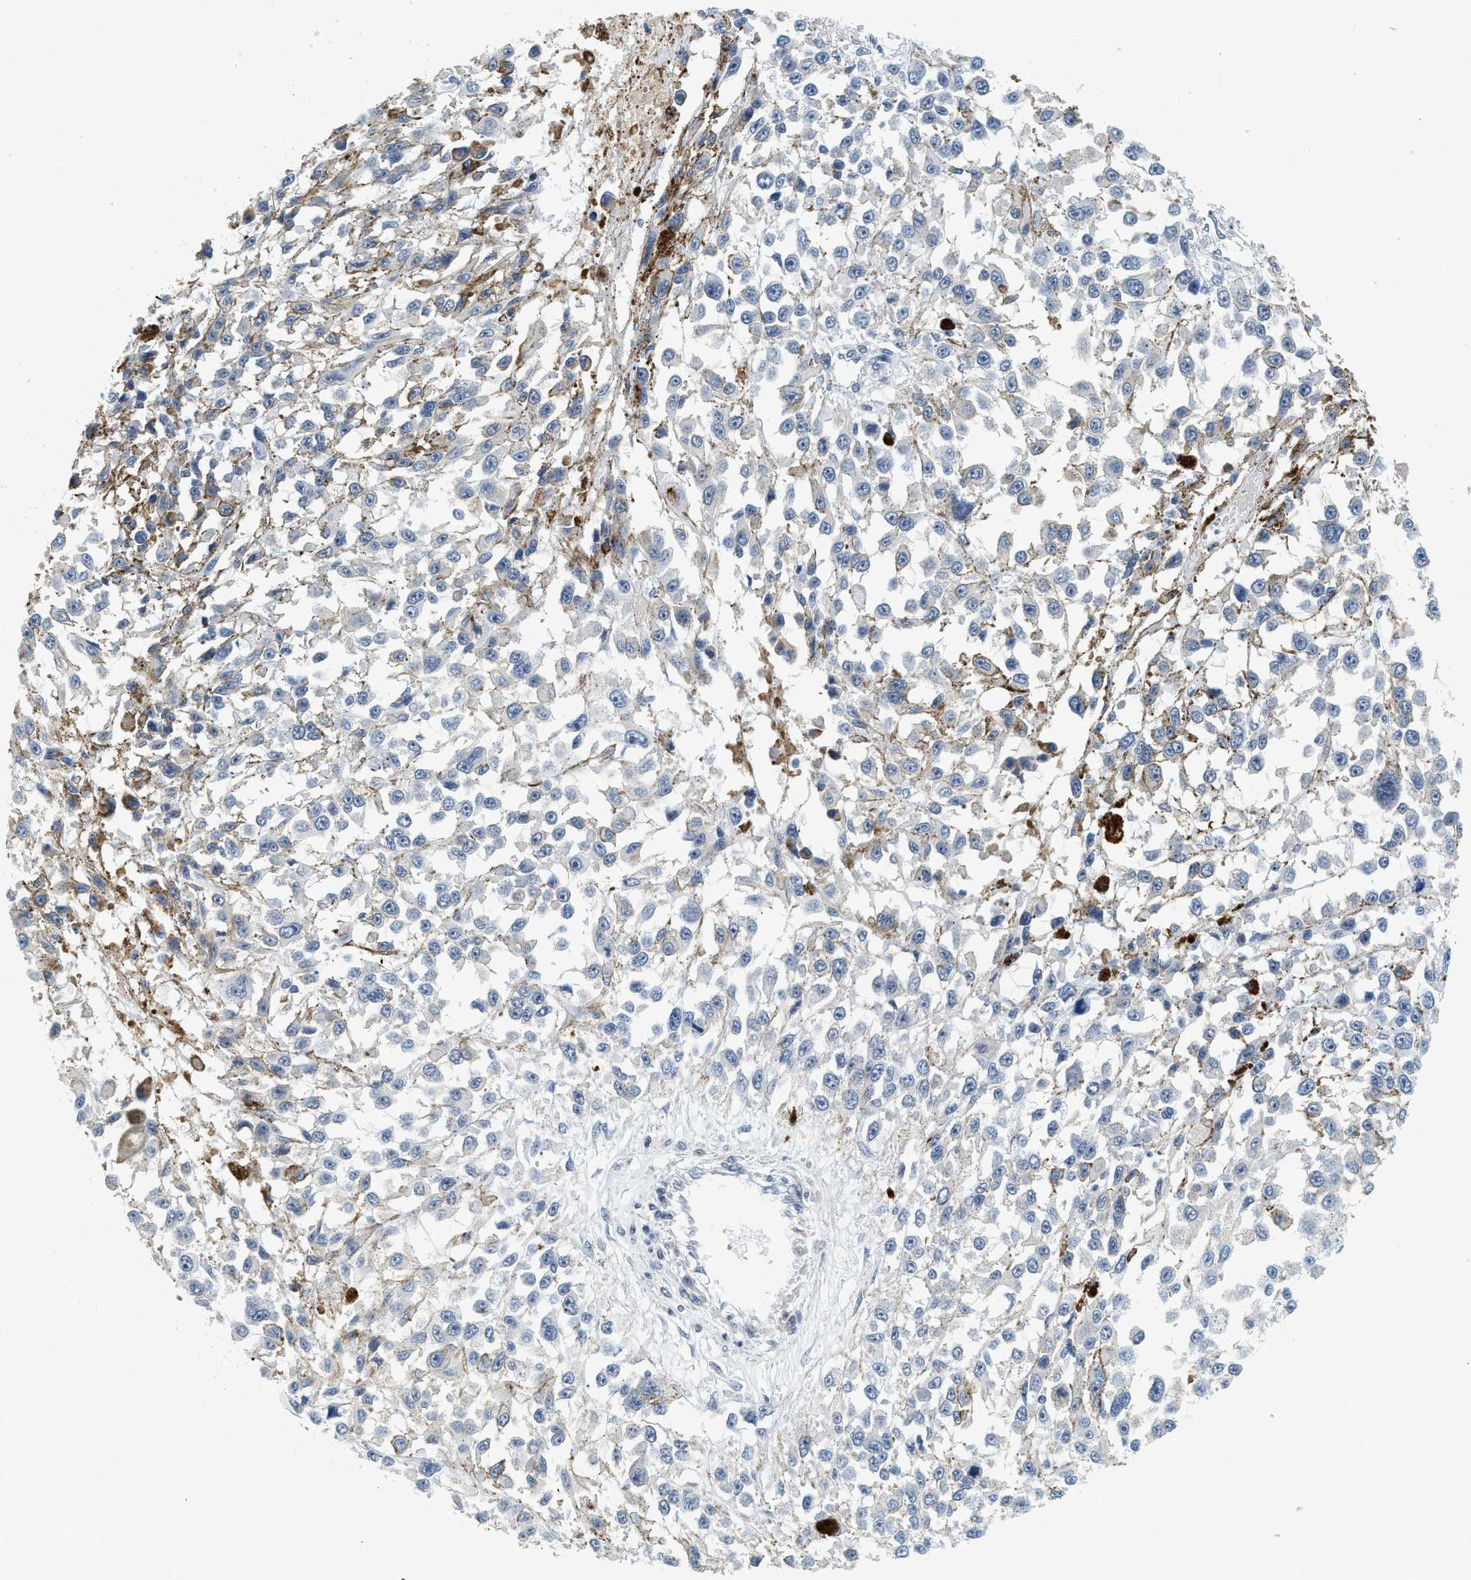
{"staining": {"intensity": "negative", "quantity": "none", "location": "none"}, "tissue": "melanoma", "cell_type": "Tumor cells", "image_type": "cancer", "snomed": [{"axis": "morphology", "description": "Malignant melanoma, Metastatic site"}, {"axis": "topography", "description": "Lymph node"}], "caption": "Histopathology image shows no significant protein expression in tumor cells of malignant melanoma (metastatic site).", "gene": "MZF1", "patient": {"sex": "male", "age": 59}}